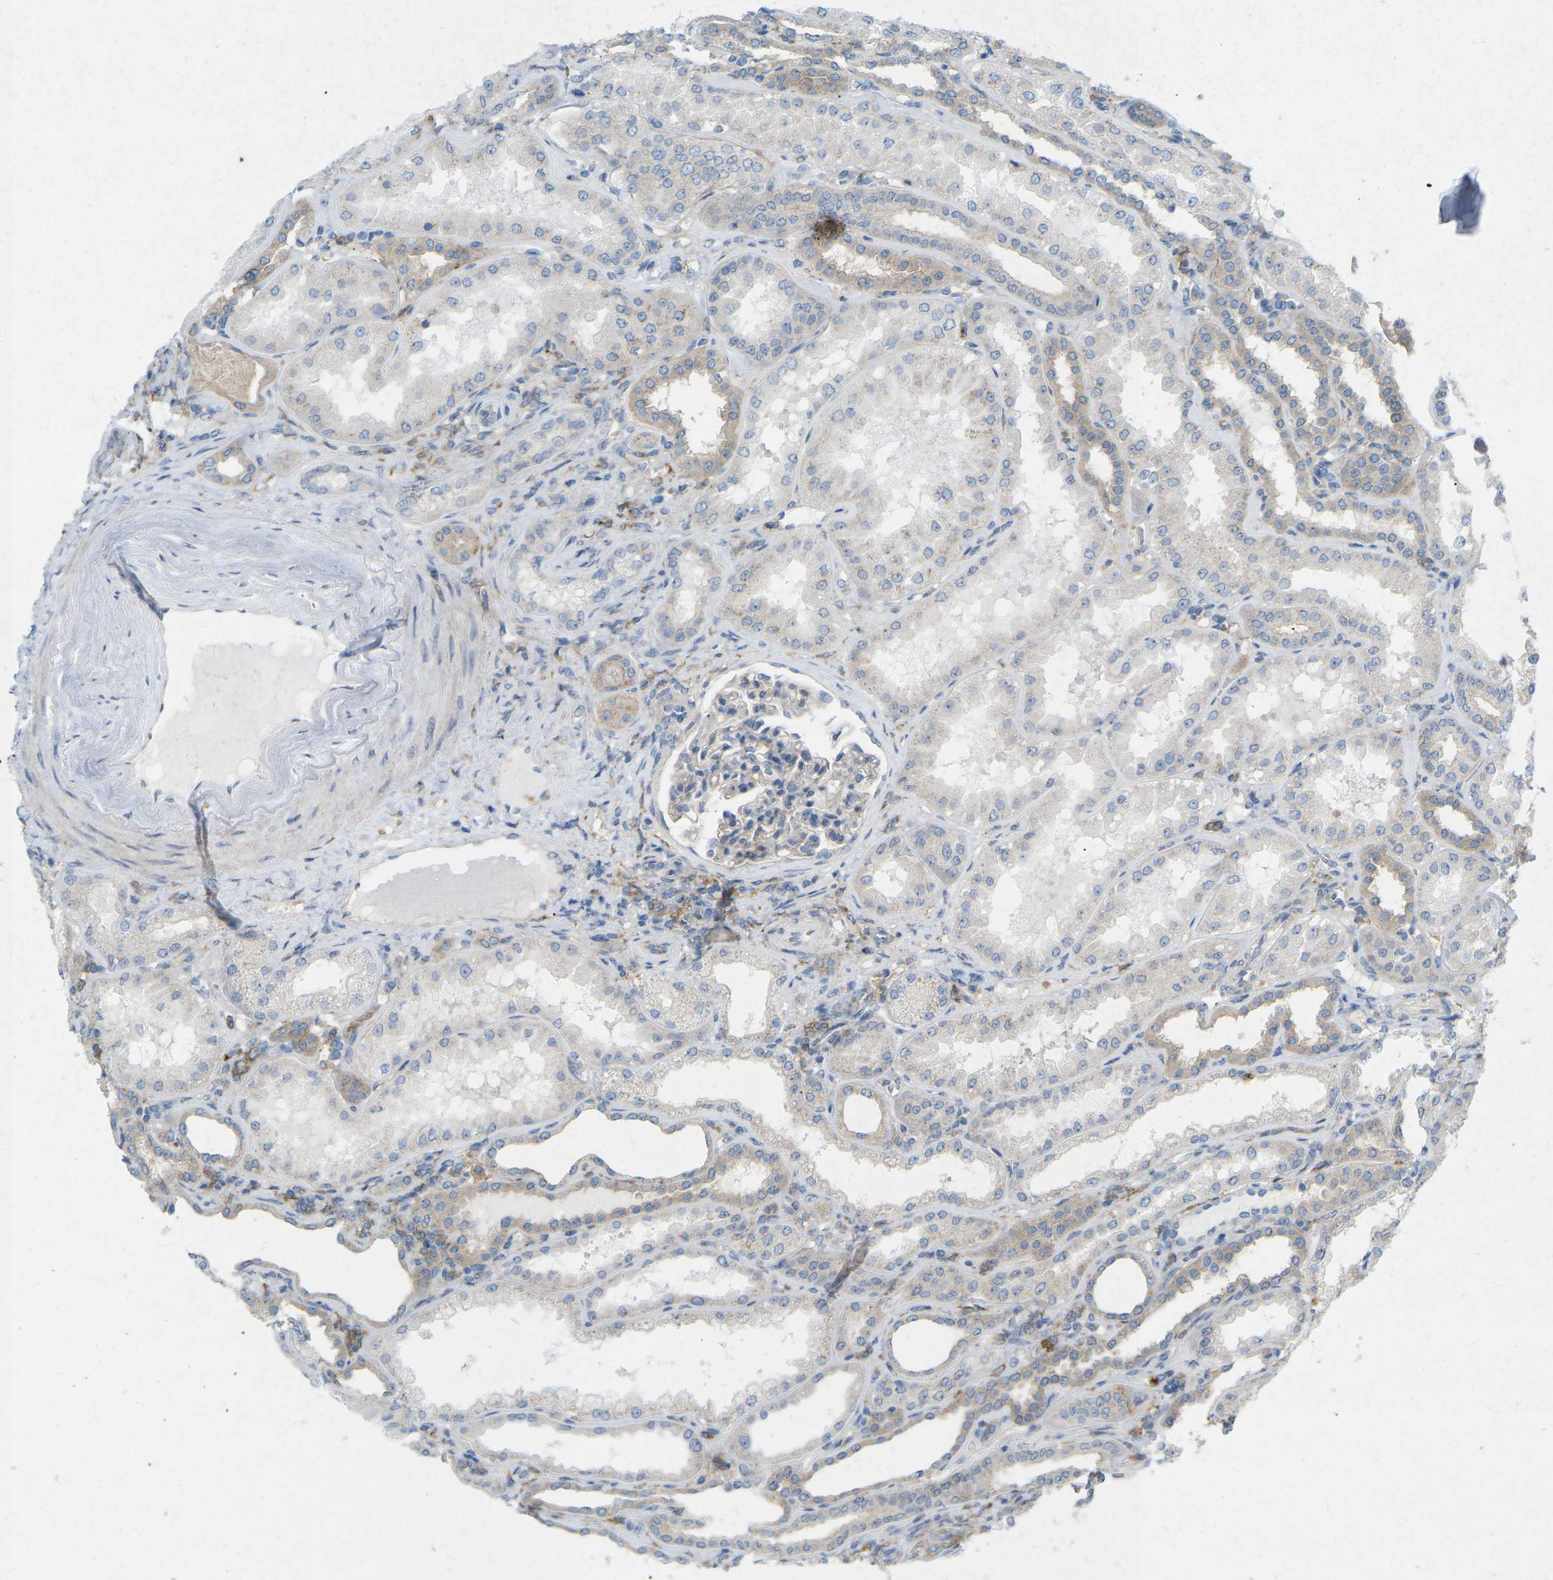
{"staining": {"intensity": "weak", "quantity": "<25%", "location": "cytoplasmic/membranous"}, "tissue": "kidney", "cell_type": "Cells in glomeruli", "image_type": "normal", "snomed": [{"axis": "morphology", "description": "Normal tissue, NOS"}, {"axis": "topography", "description": "Kidney"}], "caption": "Immunohistochemistry (IHC) of unremarkable human kidney exhibits no positivity in cells in glomeruli.", "gene": "STK11", "patient": {"sex": "female", "age": 56}}